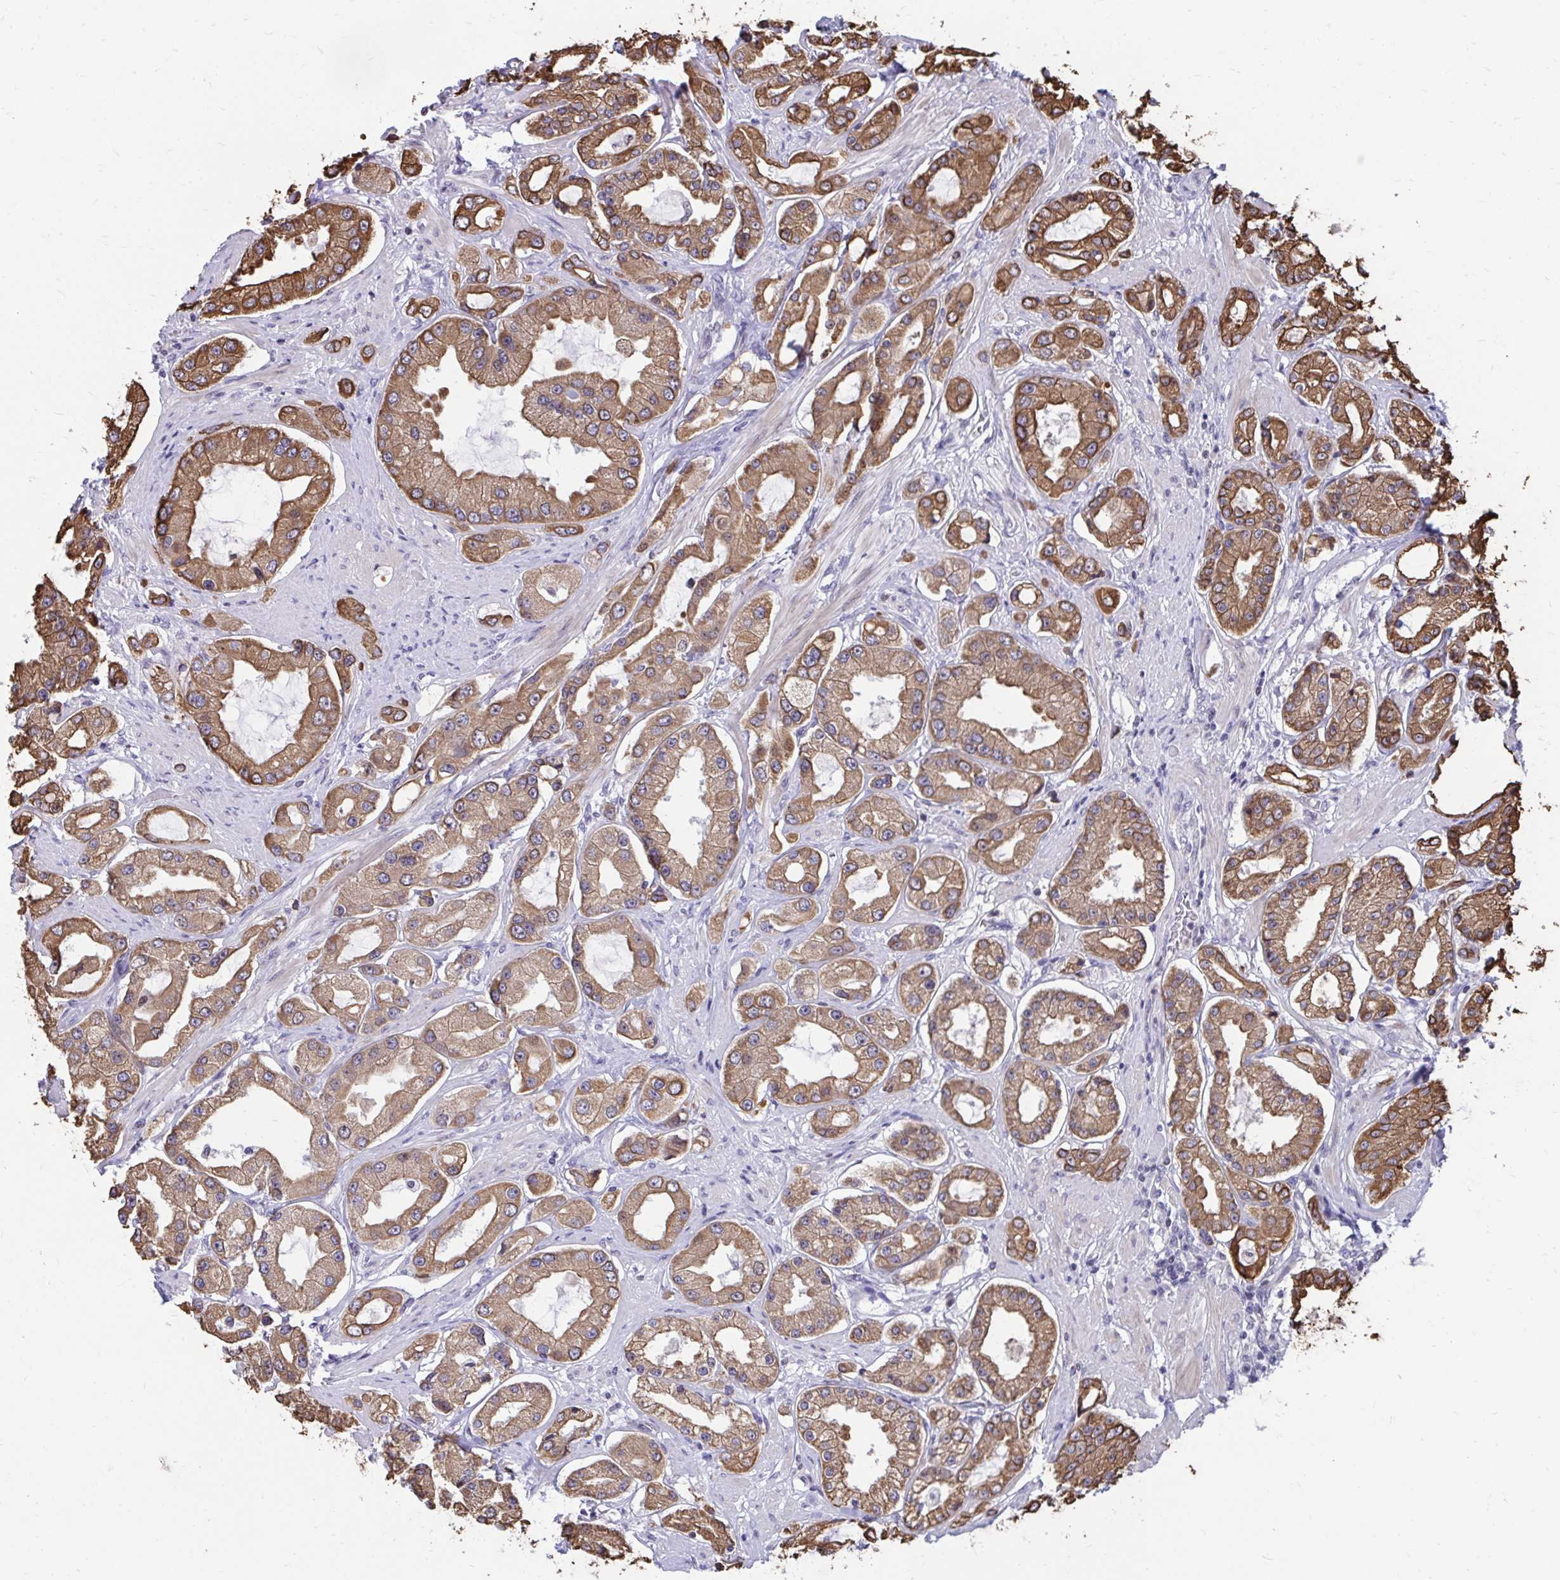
{"staining": {"intensity": "moderate", "quantity": ">75%", "location": "cytoplasmic/membranous"}, "tissue": "prostate cancer", "cell_type": "Tumor cells", "image_type": "cancer", "snomed": [{"axis": "morphology", "description": "Adenocarcinoma, High grade"}, {"axis": "topography", "description": "Prostate"}], "caption": "Prostate cancer stained with a protein marker demonstrates moderate staining in tumor cells.", "gene": "ANKRD30B", "patient": {"sex": "male", "age": 69}}